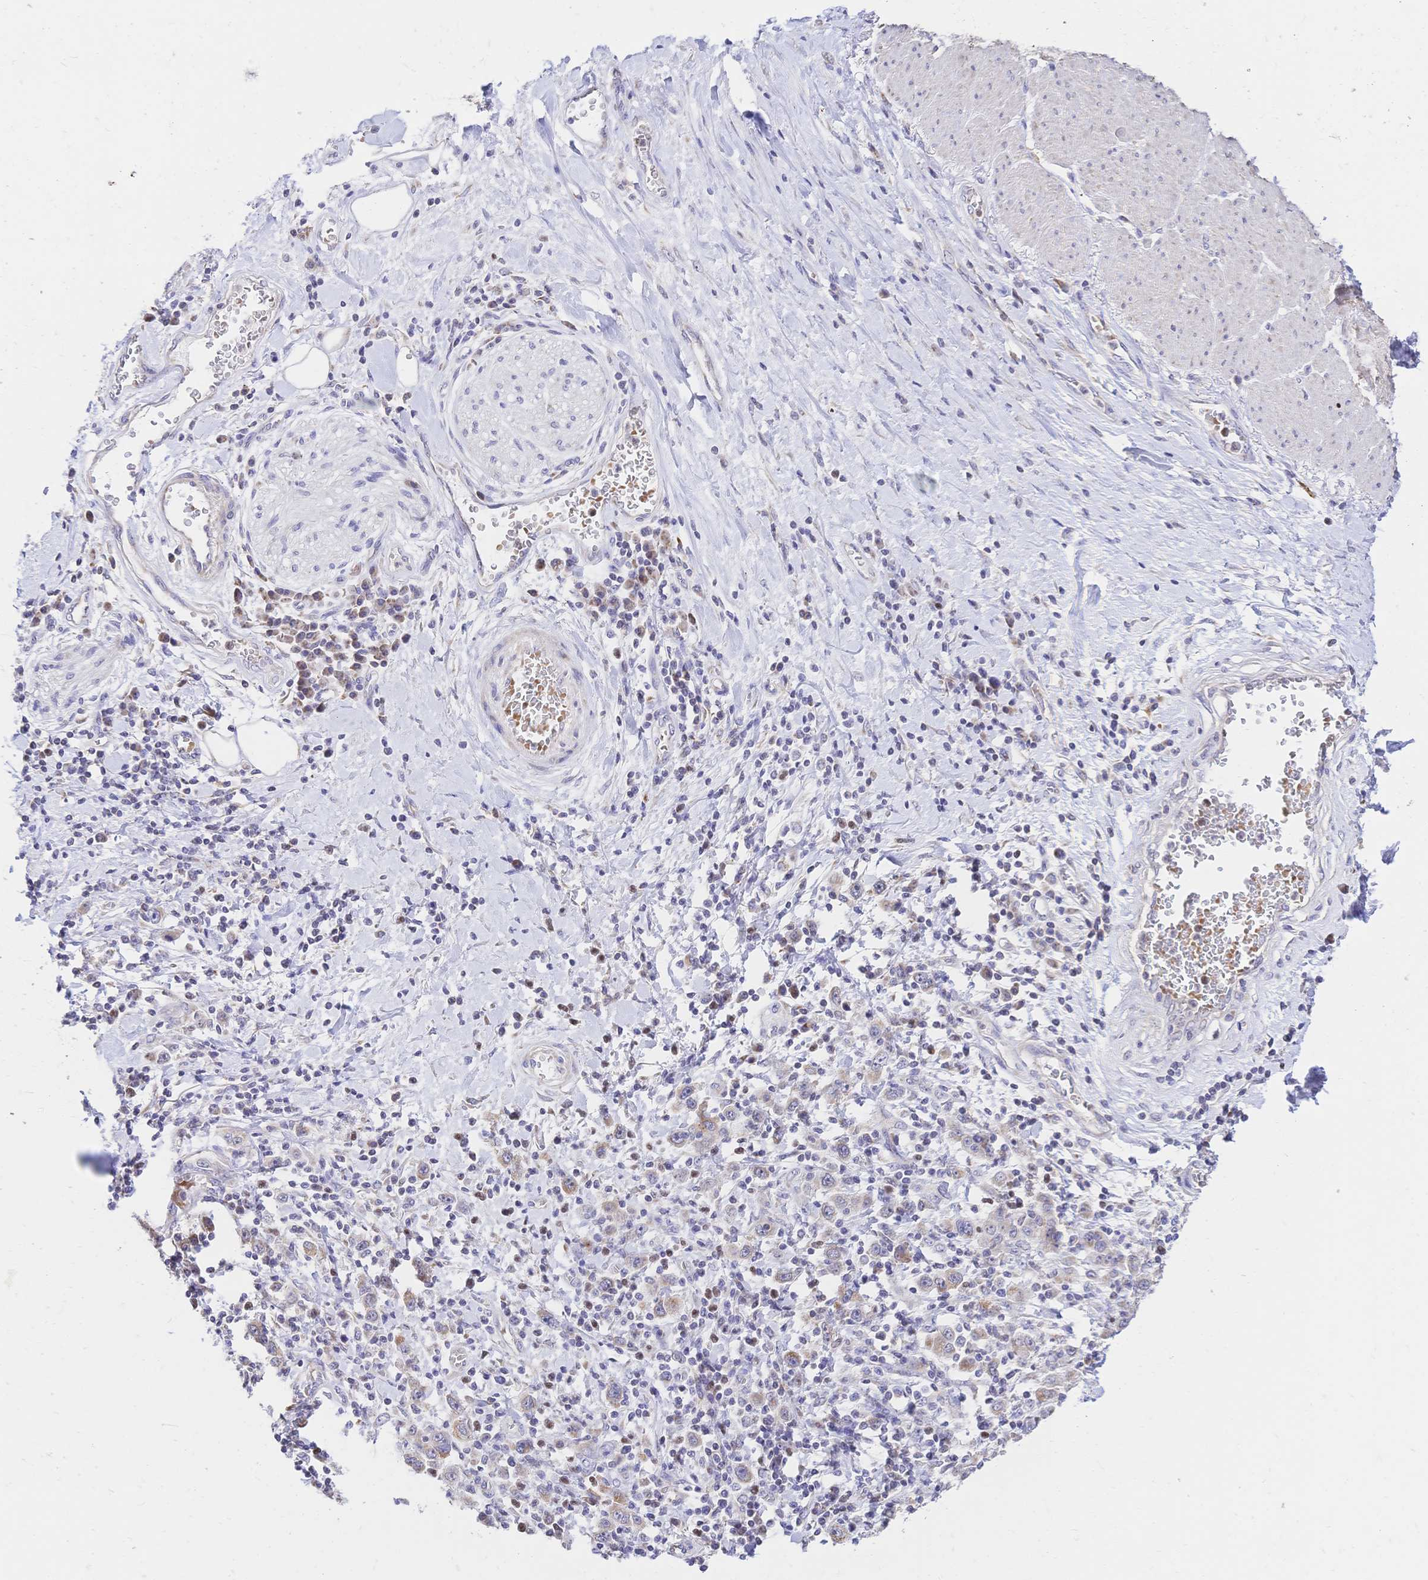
{"staining": {"intensity": "weak", "quantity": "25%-75%", "location": "cytoplasmic/membranous"}, "tissue": "stomach cancer", "cell_type": "Tumor cells", "image_type": "cancer", "snomed": [{"axis": "morphology", "description": "Normal tissue, NOS"}, {"axis": "morphology", "description": "Adenocarcinoma, NOS"}, {"axis": "topography", "description": "Stomach, upper"}, {"axis": "topography", "description": "Stomach"}], "caption": "Immunohistochemistry (IHC) photomicrograph of stomach adenocarcinoma stained for a protein (brown), which reveals low levels of weak cytoplasmic/membranous expression in approximately 25%-75% of tumor cells.", "gene": "CLEC18B", "patient": {"sex": "male", "age": 59}}